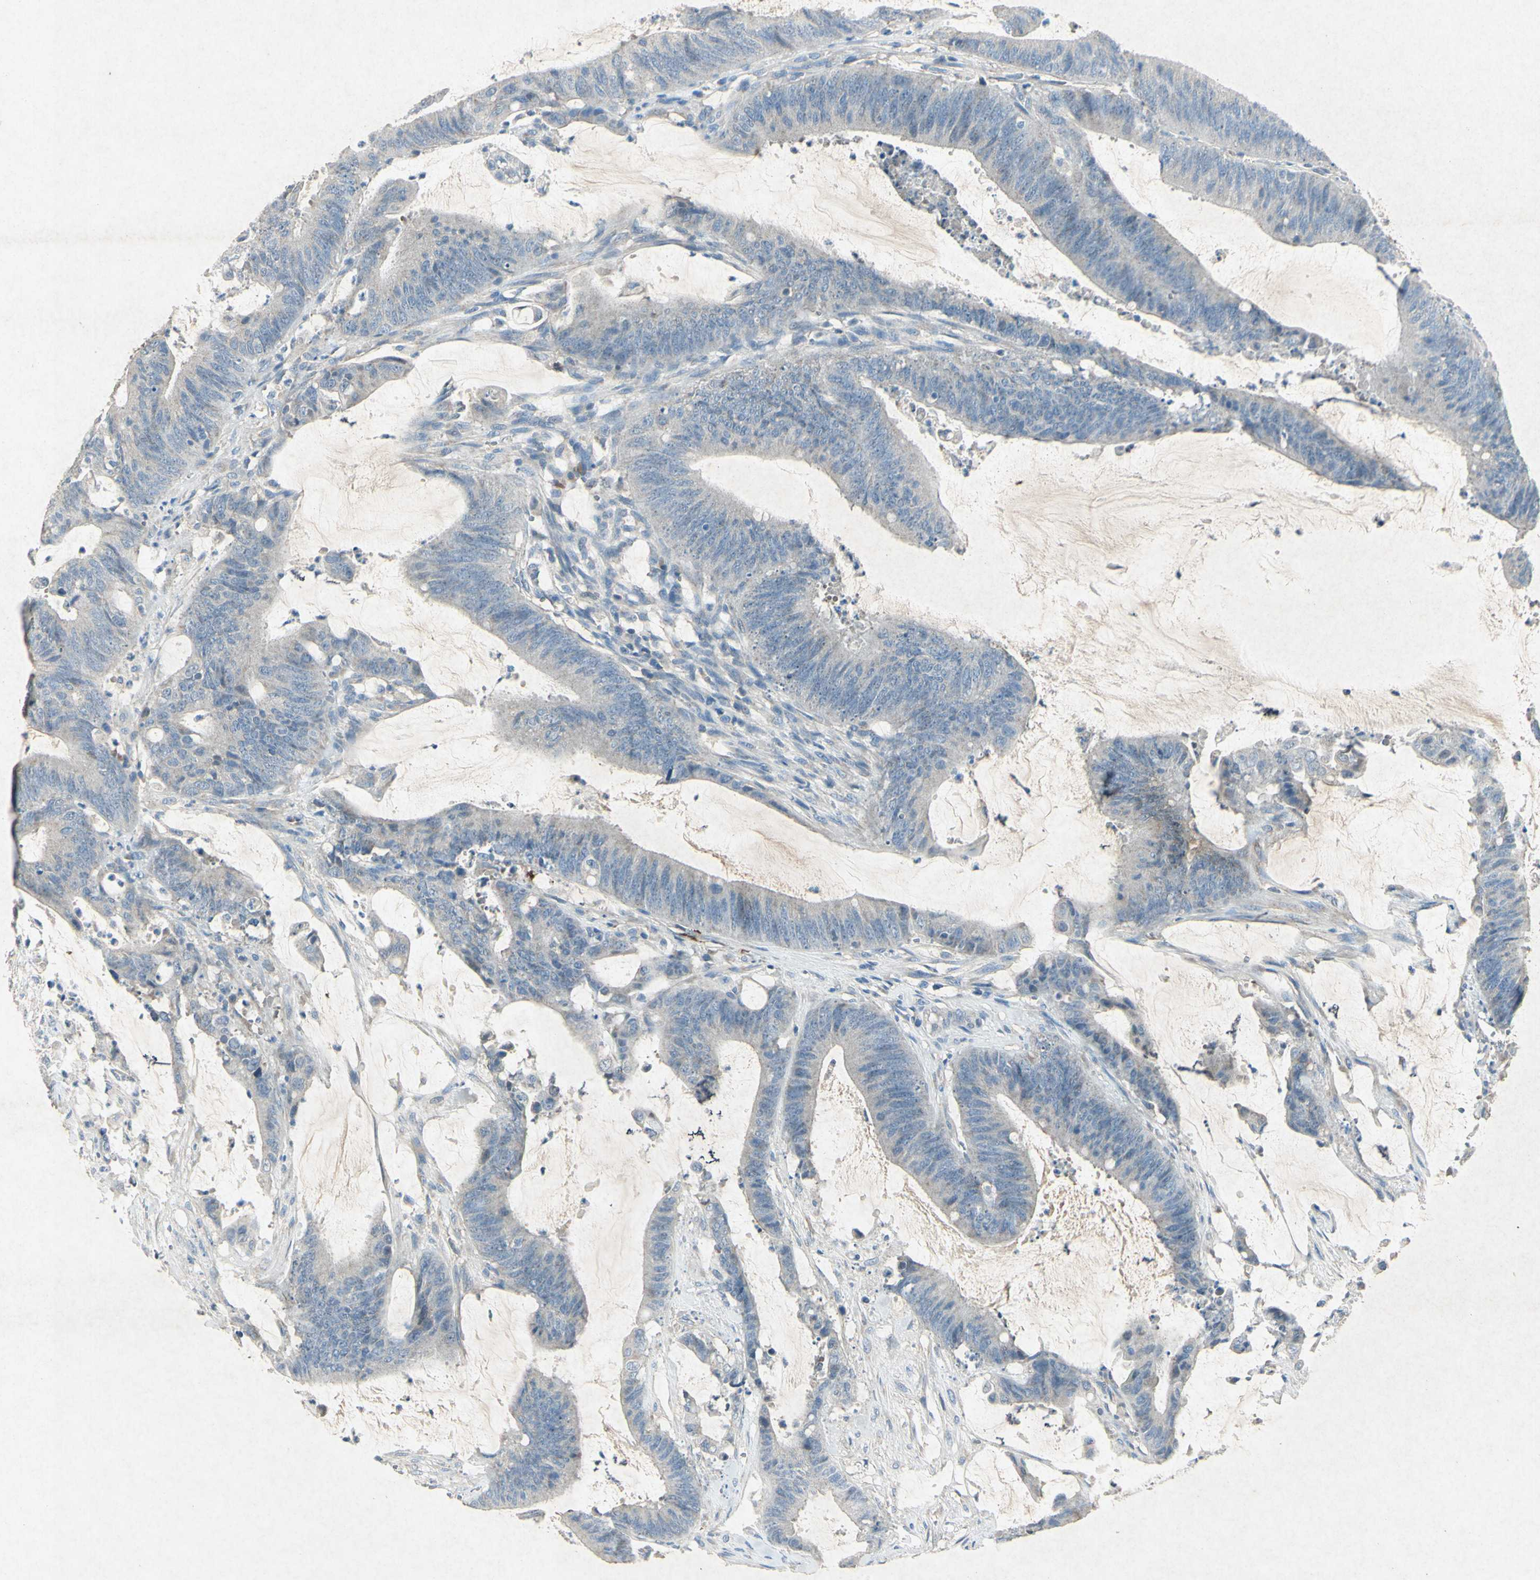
{"staining": {"intensity": "negative", "quantity": "none", "location": "none"}, "tissue": "colorectal cancer", "cell_type": "Tumor cells", "image_type": "cancer", "snomed": [{"axis": "morphology", "description": "Adenocarcinoma, NOS"}, {"axis": "topography", "description": "Rectum"}], "caption": "Immunohistochemistry micrograph of colorectal cancer stained for a protein (brown), which reveals no staining in tumor cells.", "gene": "SNAP91", "patient": {"sex": "female", "age": 66}}